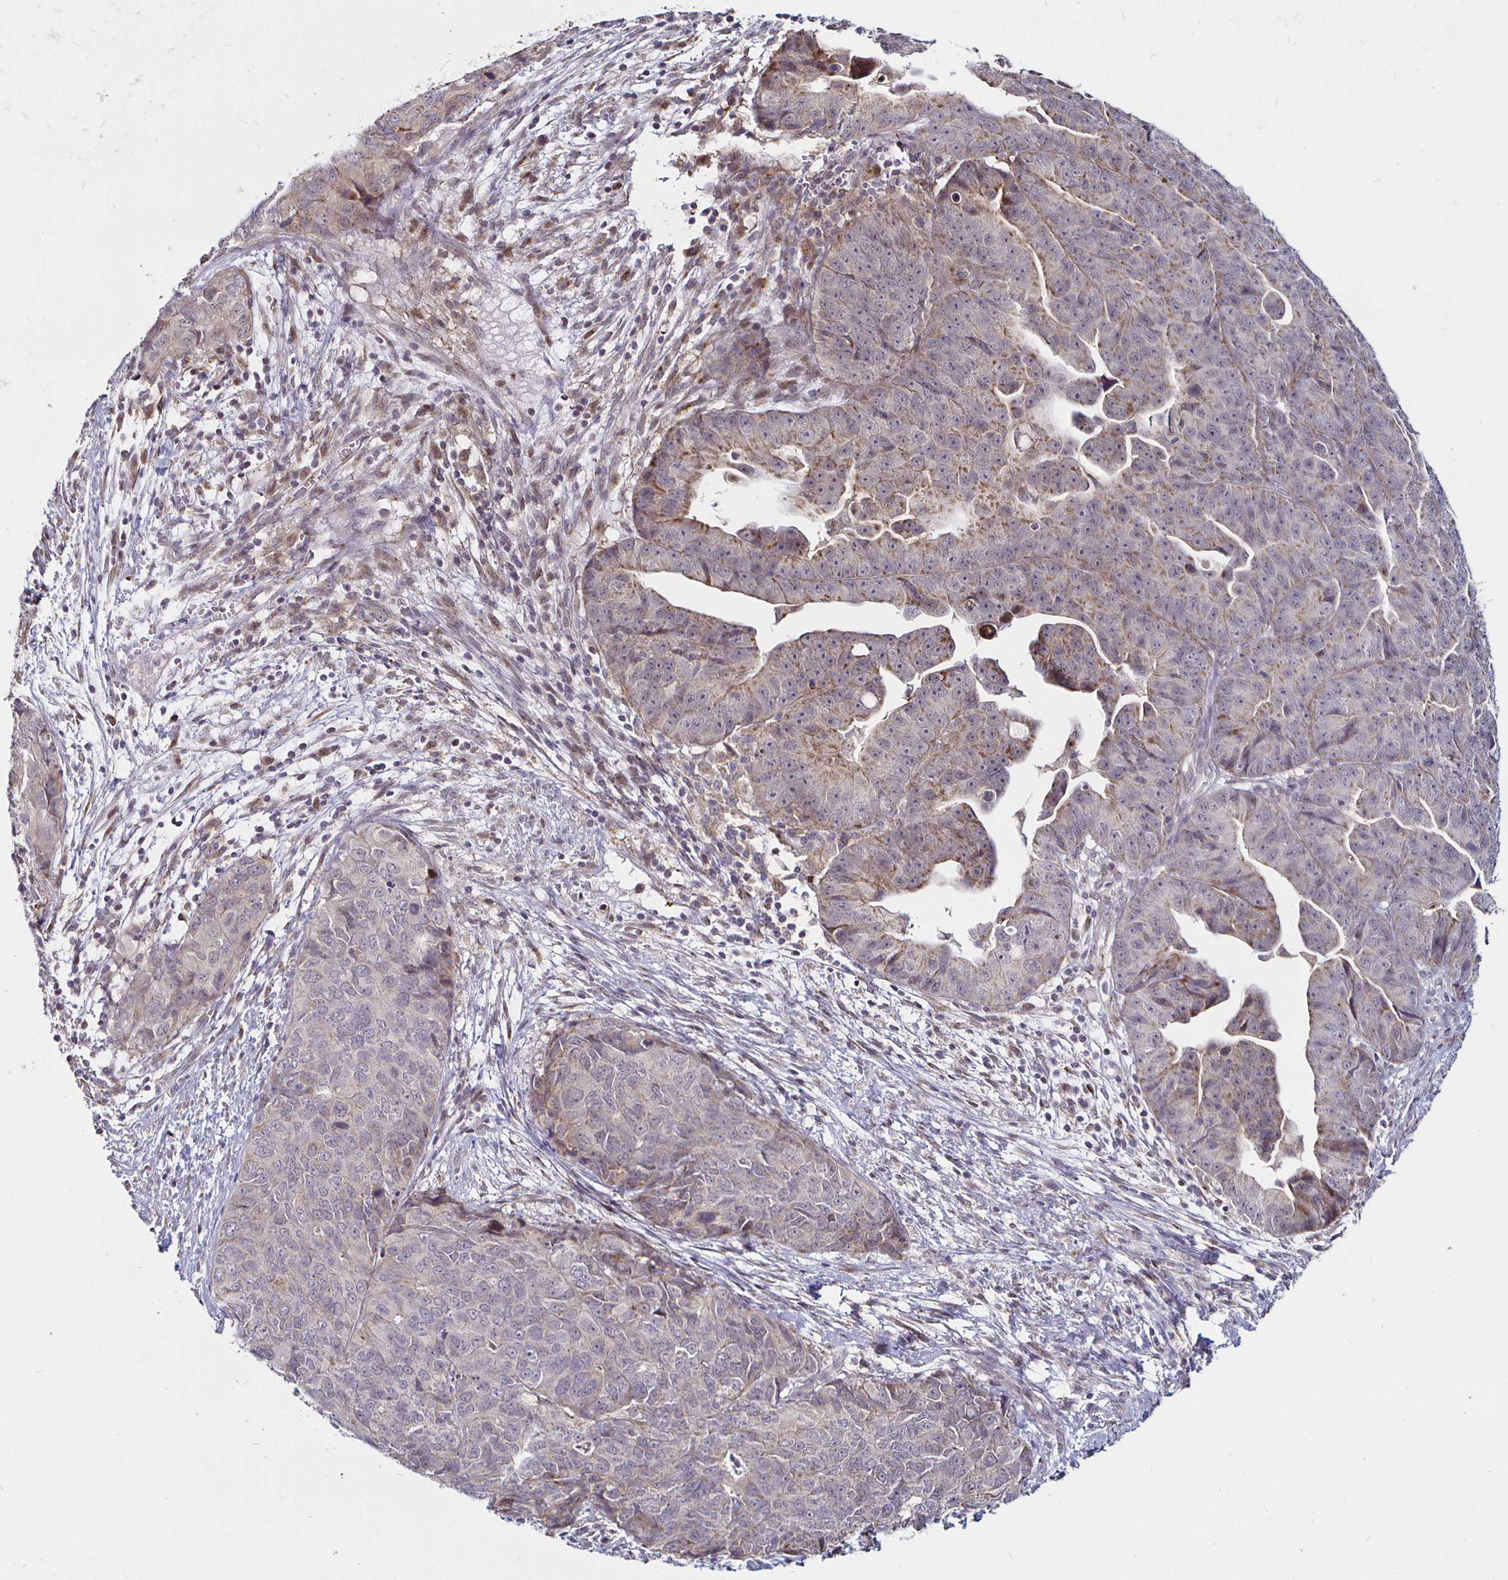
{"staining": {"intensity": "weak", "quantity": "<25%", "location": "cytoplasmic/membranous"}, "tissue": "endometrial cancer", "cell_type": "Tumor cells", "image_type": "cancer", "snomed": [{"axis": "morphology", "description": "Adenocarcinoma, NOS"}, {"axis": "topography", "description": "Uterus"}], "caption": "Tumor cells show no significant protein staining in endometrial cancer.", "gene": "ATG3", "patient": {"sex": "female", "age": 79}}